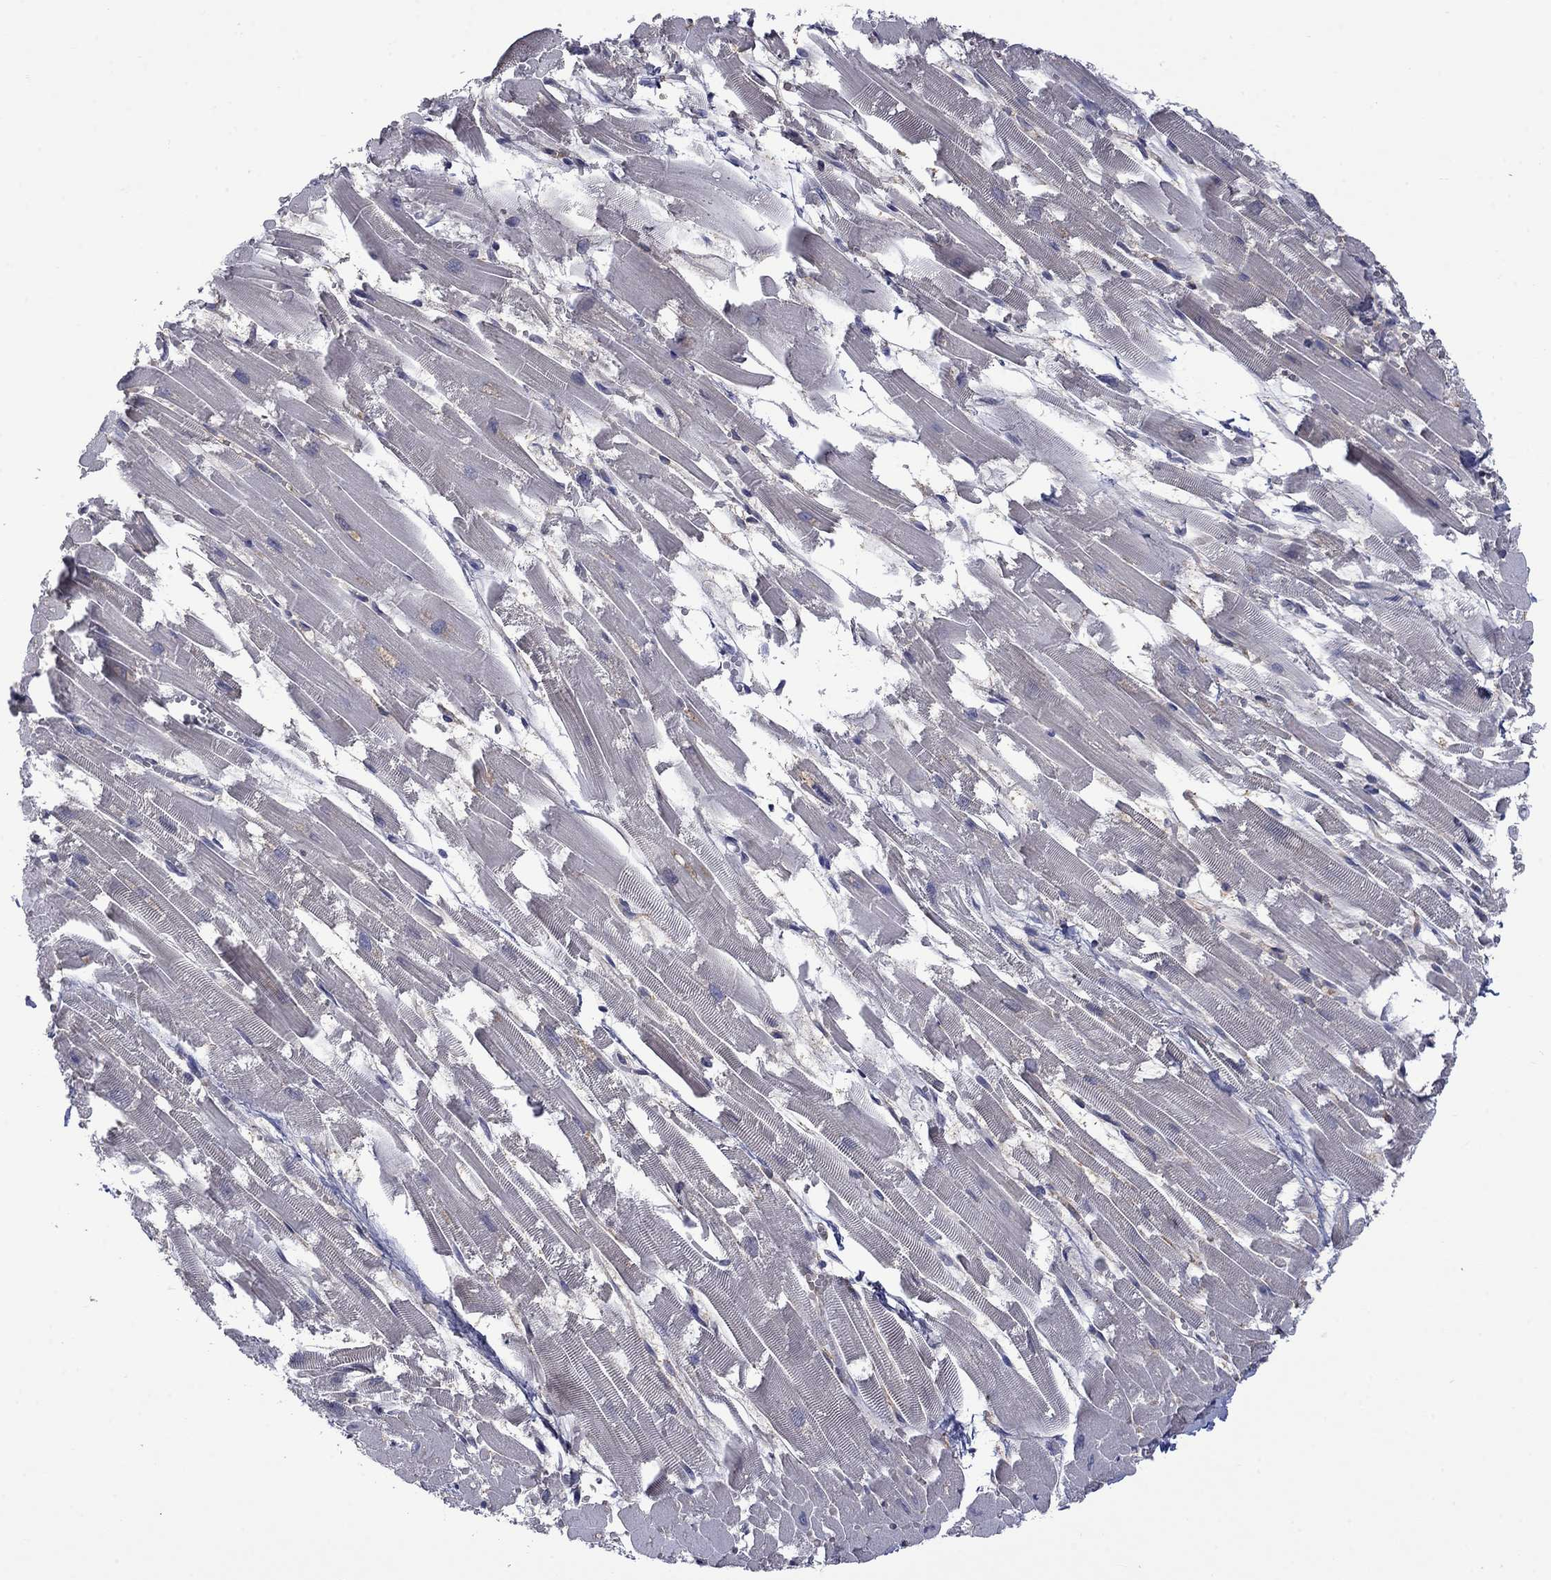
{"staining": {"intensity": "negative", "quantity": "none", "location": "none"}, "tissue": "heart muscle", "cell_type": "Cardiomyocytes", "image_type": "normal", "snomed": [{"axis": "morphology", "description": "Normal tissue, NOS"}, {"axis": "topography", "description": "Heart"}], "caption": "Cardiomyocytes show no significant staining in unremarkable heart muscle. (IHC, brightfield microscopy, high magnification).", "gene": "NSMF", "patient": {"sex": "female", "age": 52}}